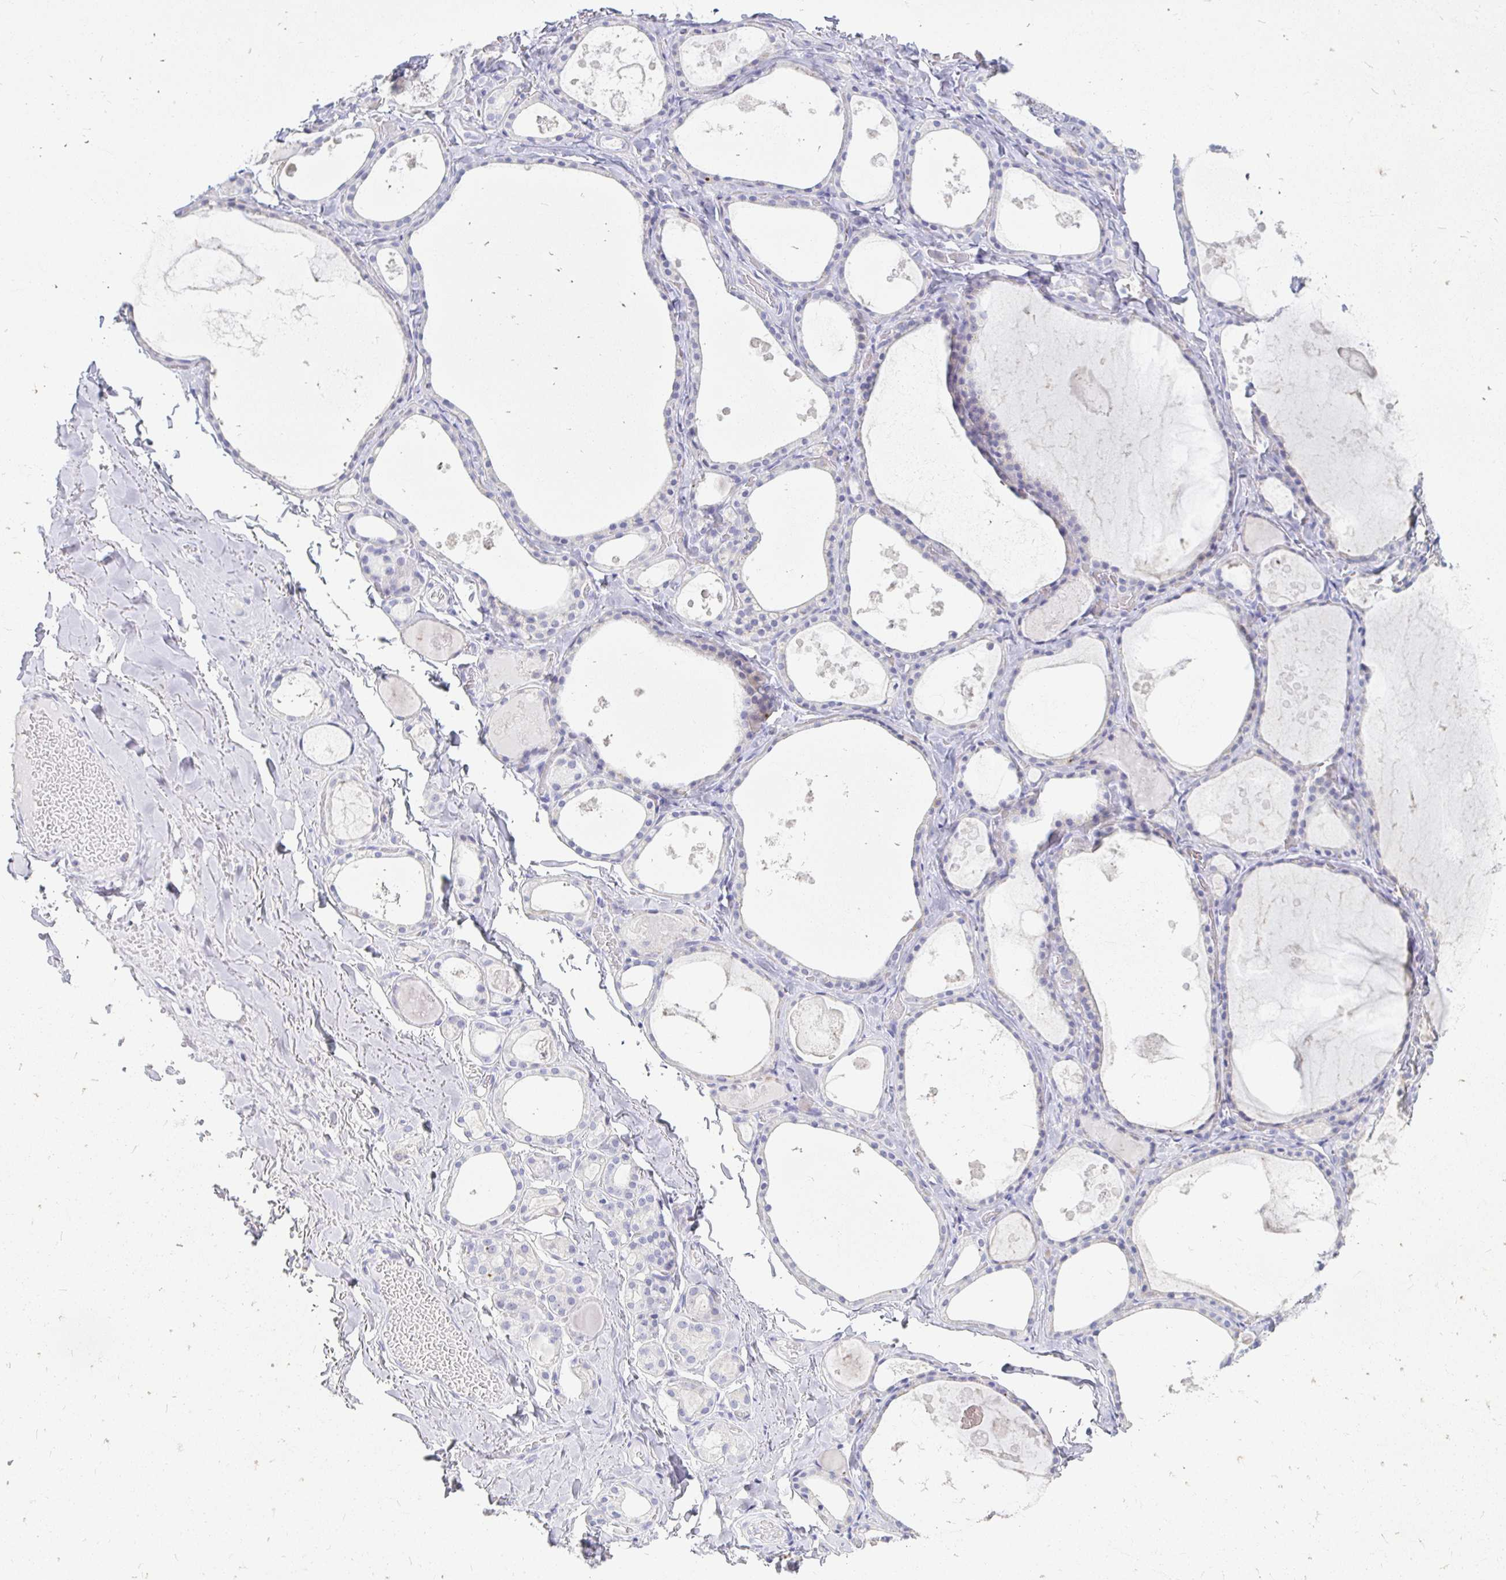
{"staining": {"intensity": "negative", "quantity": "none", "location": "none"}, "tissue": "thyroid gland", "cell_type": "Glandular cells", "image_type": "normal", "snomed": [{"axis": "morphology", "description": "Normal tissue, NOS"}, {"axis": "topography", "description": "Thyroid gland"}], "caption": "Immunohistochemistry image of normal thyroid gland stained for a protein (brown), which displays no staining in glandular cells.", "gene": "PEG10", "patient": {"sex": "male", "age": 56}}